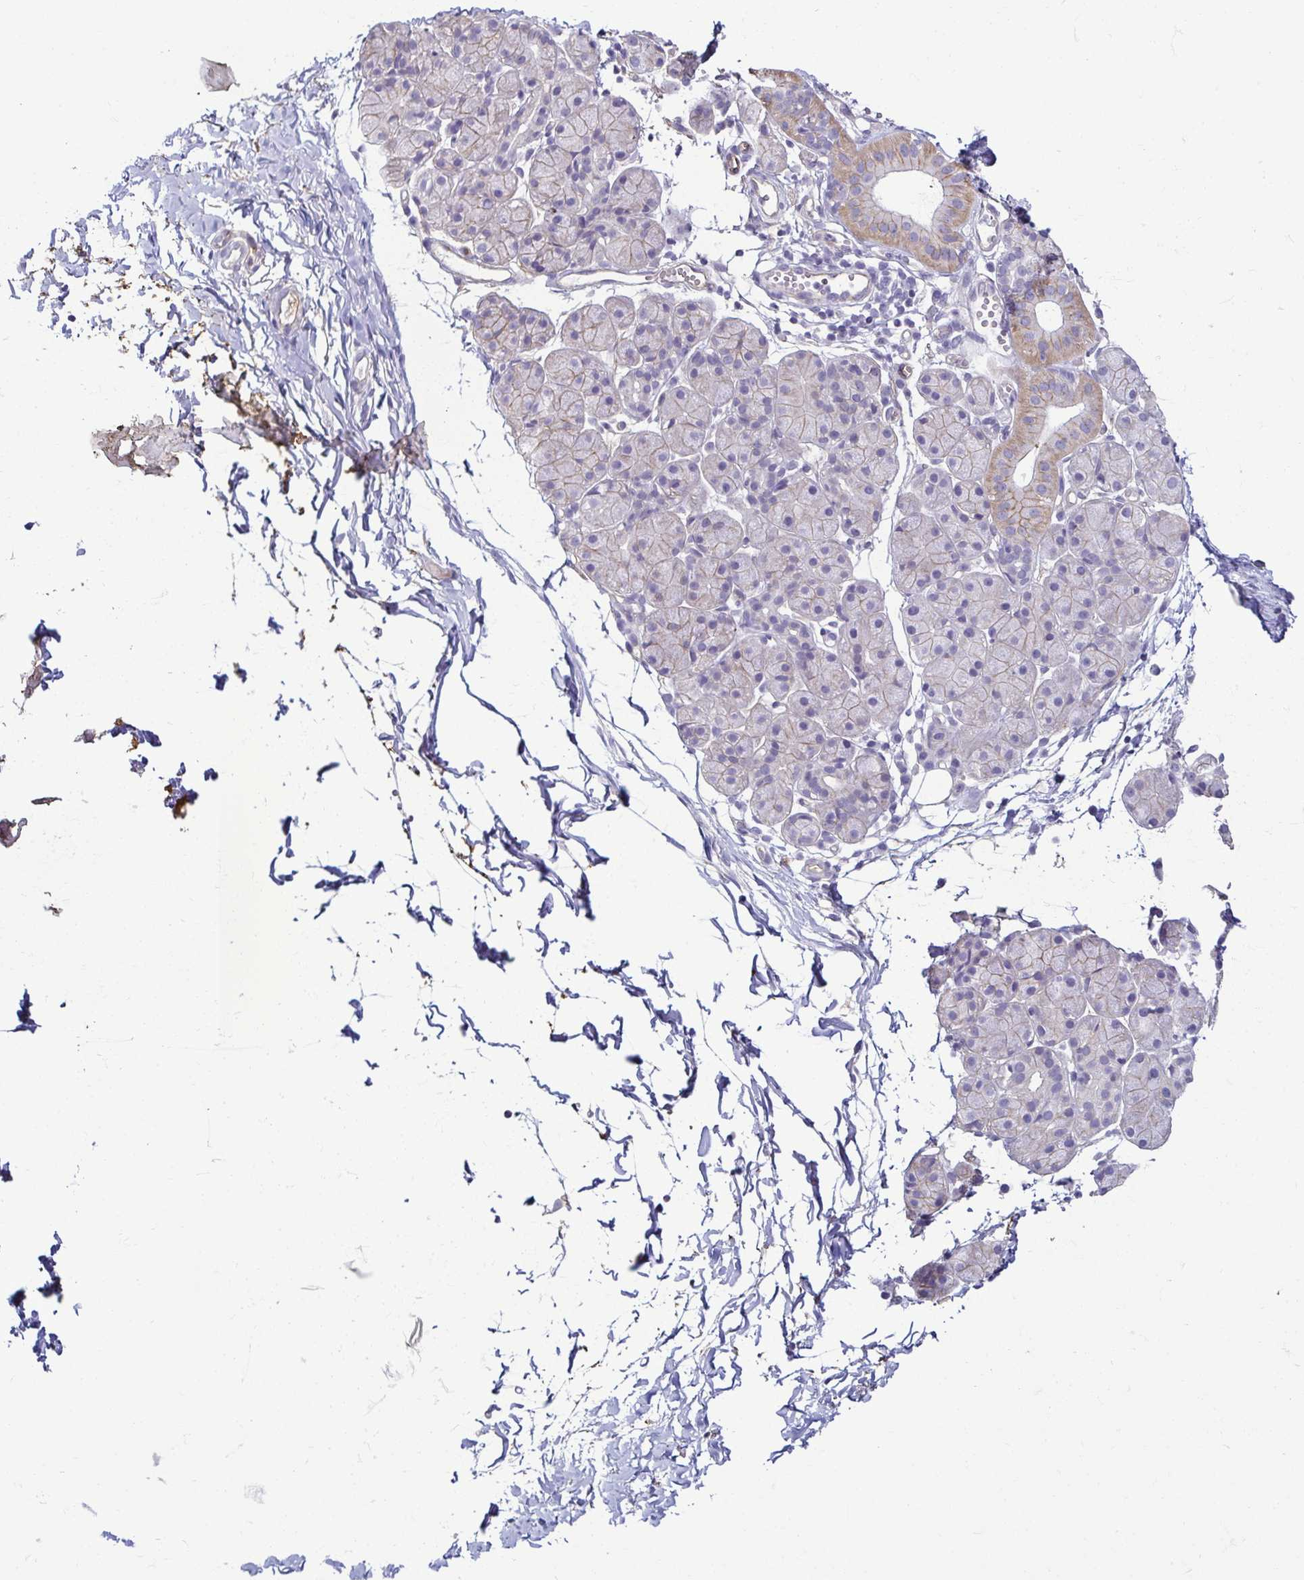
{"staining": {"intensity": "weak", "quantity": "<25%", "location": "cytoplasmic/membranous"}, "tissue": "salivary gland", "cell_type": "Glandular cells", "image_type": "normal", "snomed": [{"axis": "morphology", "description": "Normal tissue, NOS"}, {"axis": "morphology", "description": "Inflammation, NOS"}, {"axis": "topography", "description": "Lymph node"}, {"axis": "topography", "description": "Salivary gland"}], "caption": "DAB (3,3'-diaminobenzidine) immunohistochemical staining of benign salivary gland exhibits no significant positivity in glandular cells.", "gene": "CASP14", "patient": {"sex": "male", "age": 3}}